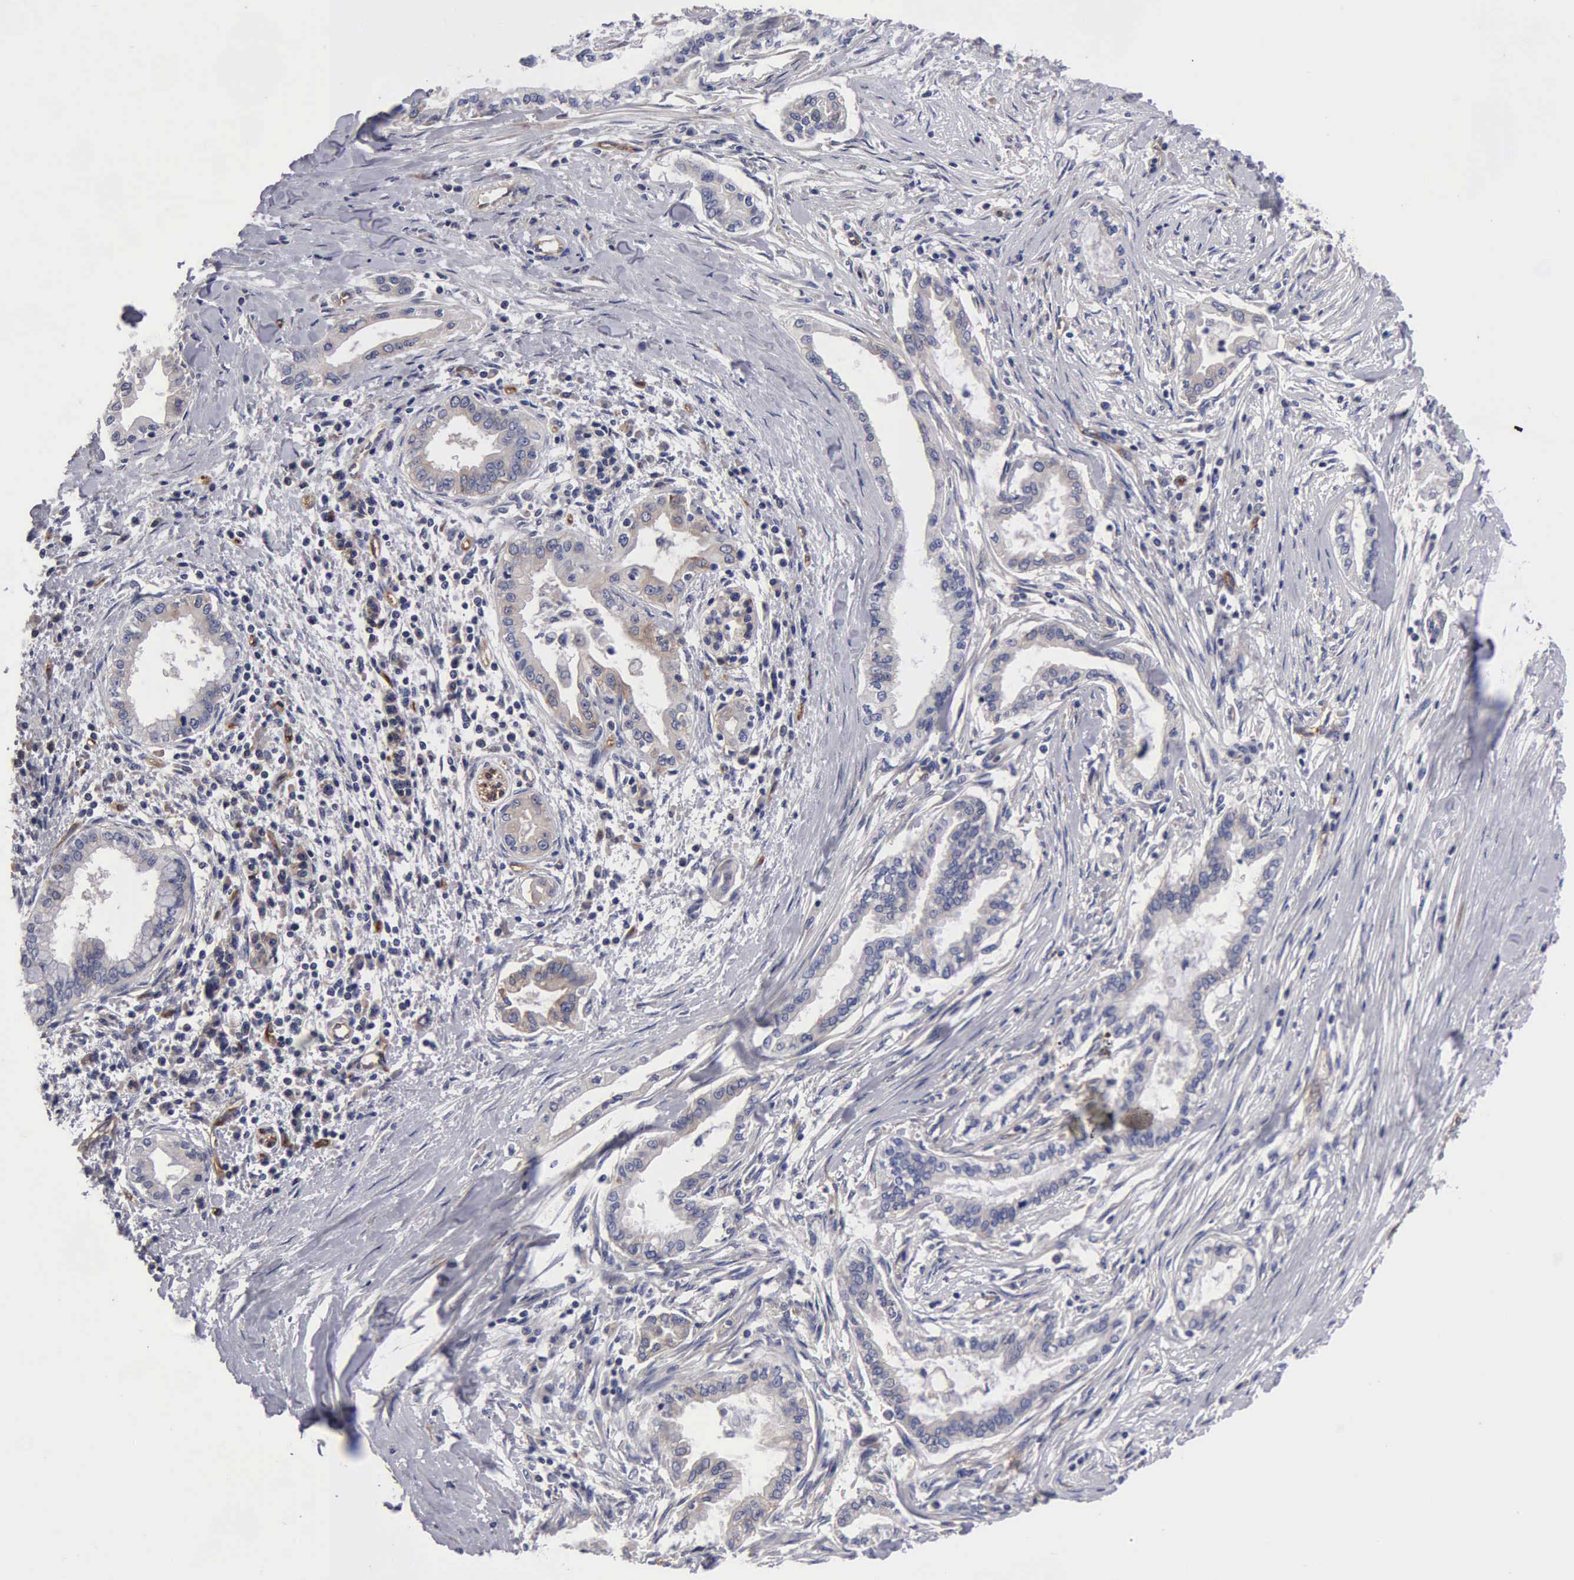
{"staining": {"intensity": "weak", "quantity": "<25%", "location": "cytoplasmic/membranous"}, "tissue": "pancreatic cancer", "cell_type": "Tumor cells", "image_type": "cancer", "snomed": [{"axis": "morphology", "description": "Adenocarcinoma, NOS"}, {"axis": "topography", "description": "Pancreas"}], "caption": "Tumor cells show no significant protein positivity in pancreatic adenocarcinoma. (DAB (3,3'-diaminobenzidine) IHC with hematoxylin counter stain).", "gene": "RDX", "patient": {"sex": "female", "age": 64}}